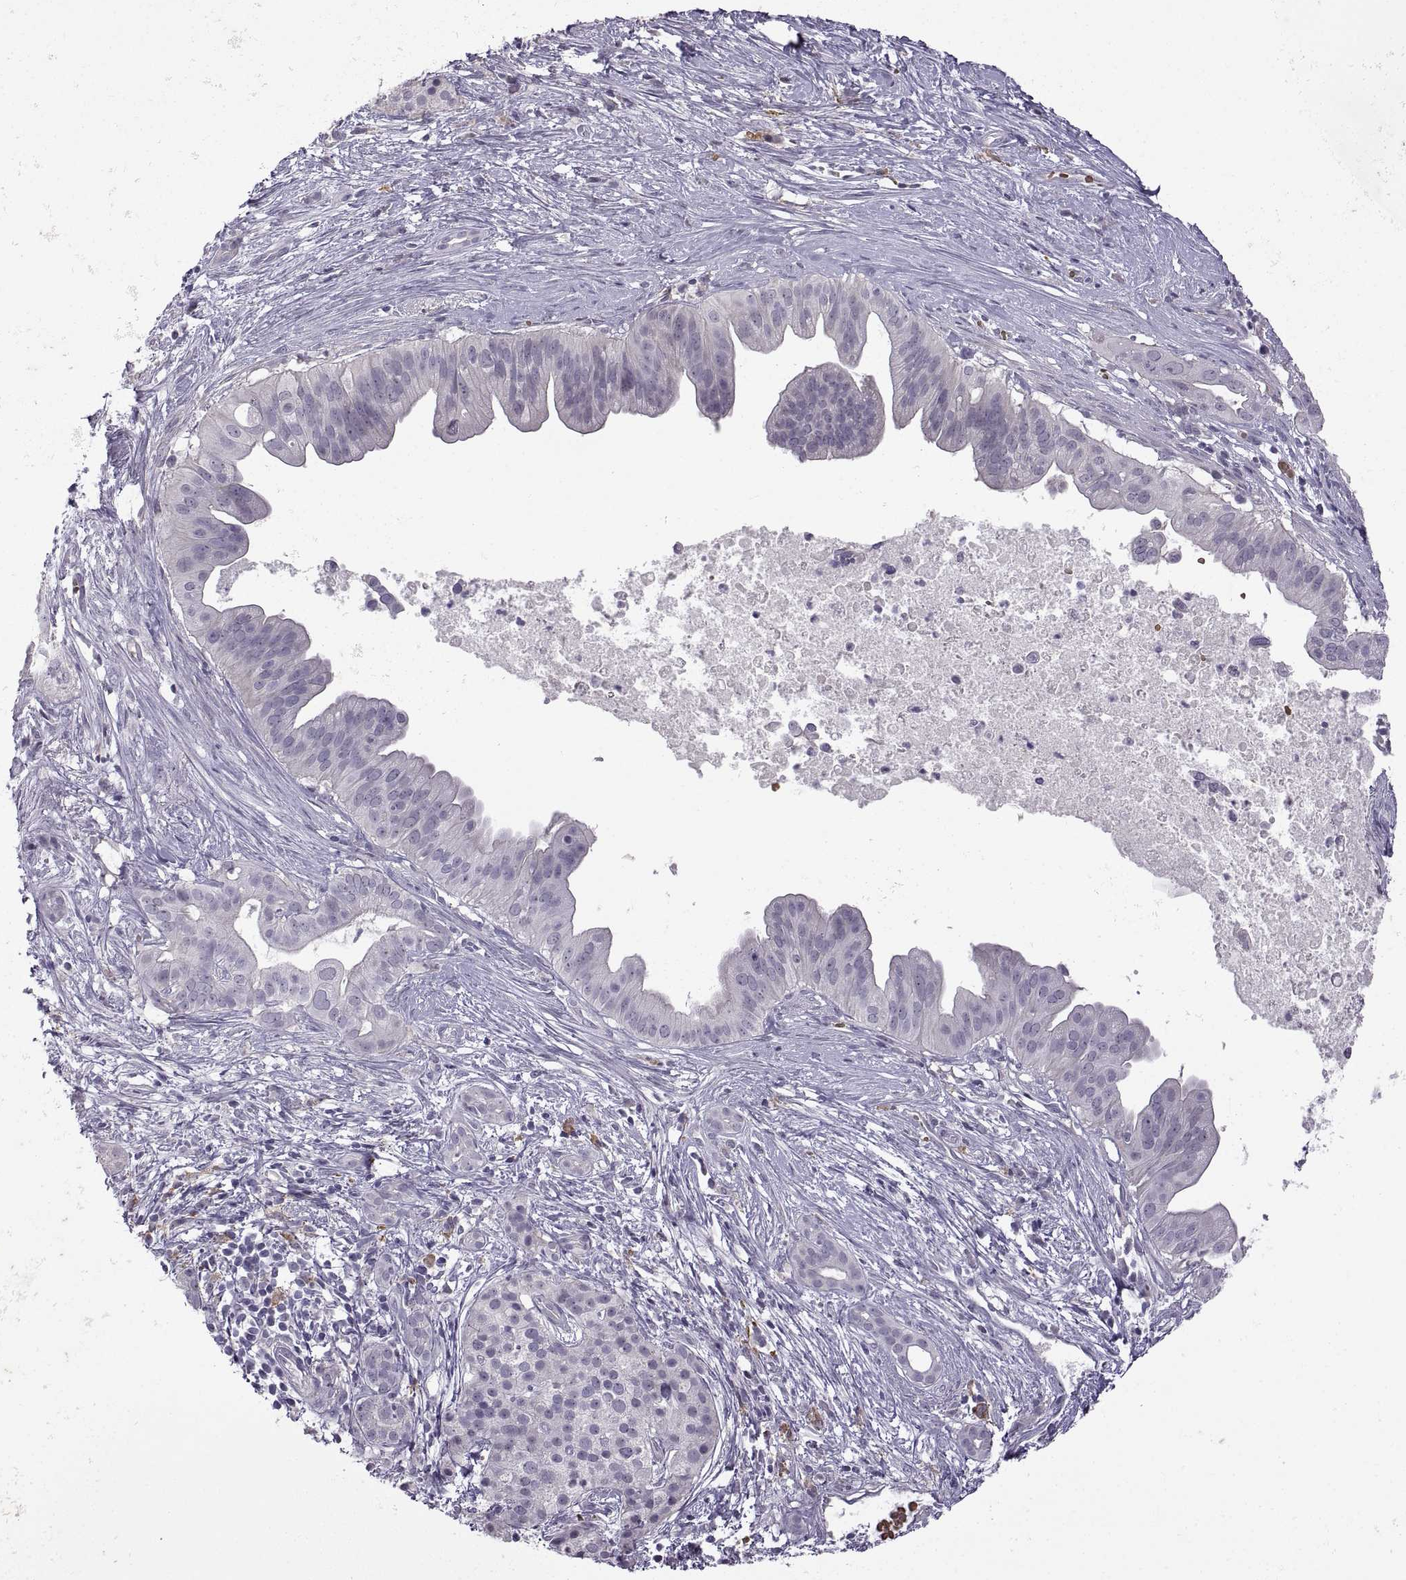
{"staining": {"intensity": "negative", "quantity": "none", "location": "none"}, "tissue": "pancreatic cancer", "cell_type": "Tumor cells", "image_type": "cancer", "snomed": [{"axis": "morphology", "description": "Adenocarcinoma, NOS"}, {"axis": "topography", "description": "Pancreas"}], "caption": "IHC of human pancreatic cancer (adenocarcinoma) displays no staining in tumor cells.", "gene": "MEIOC", "patient": {"sex": "male", "age": 61}}